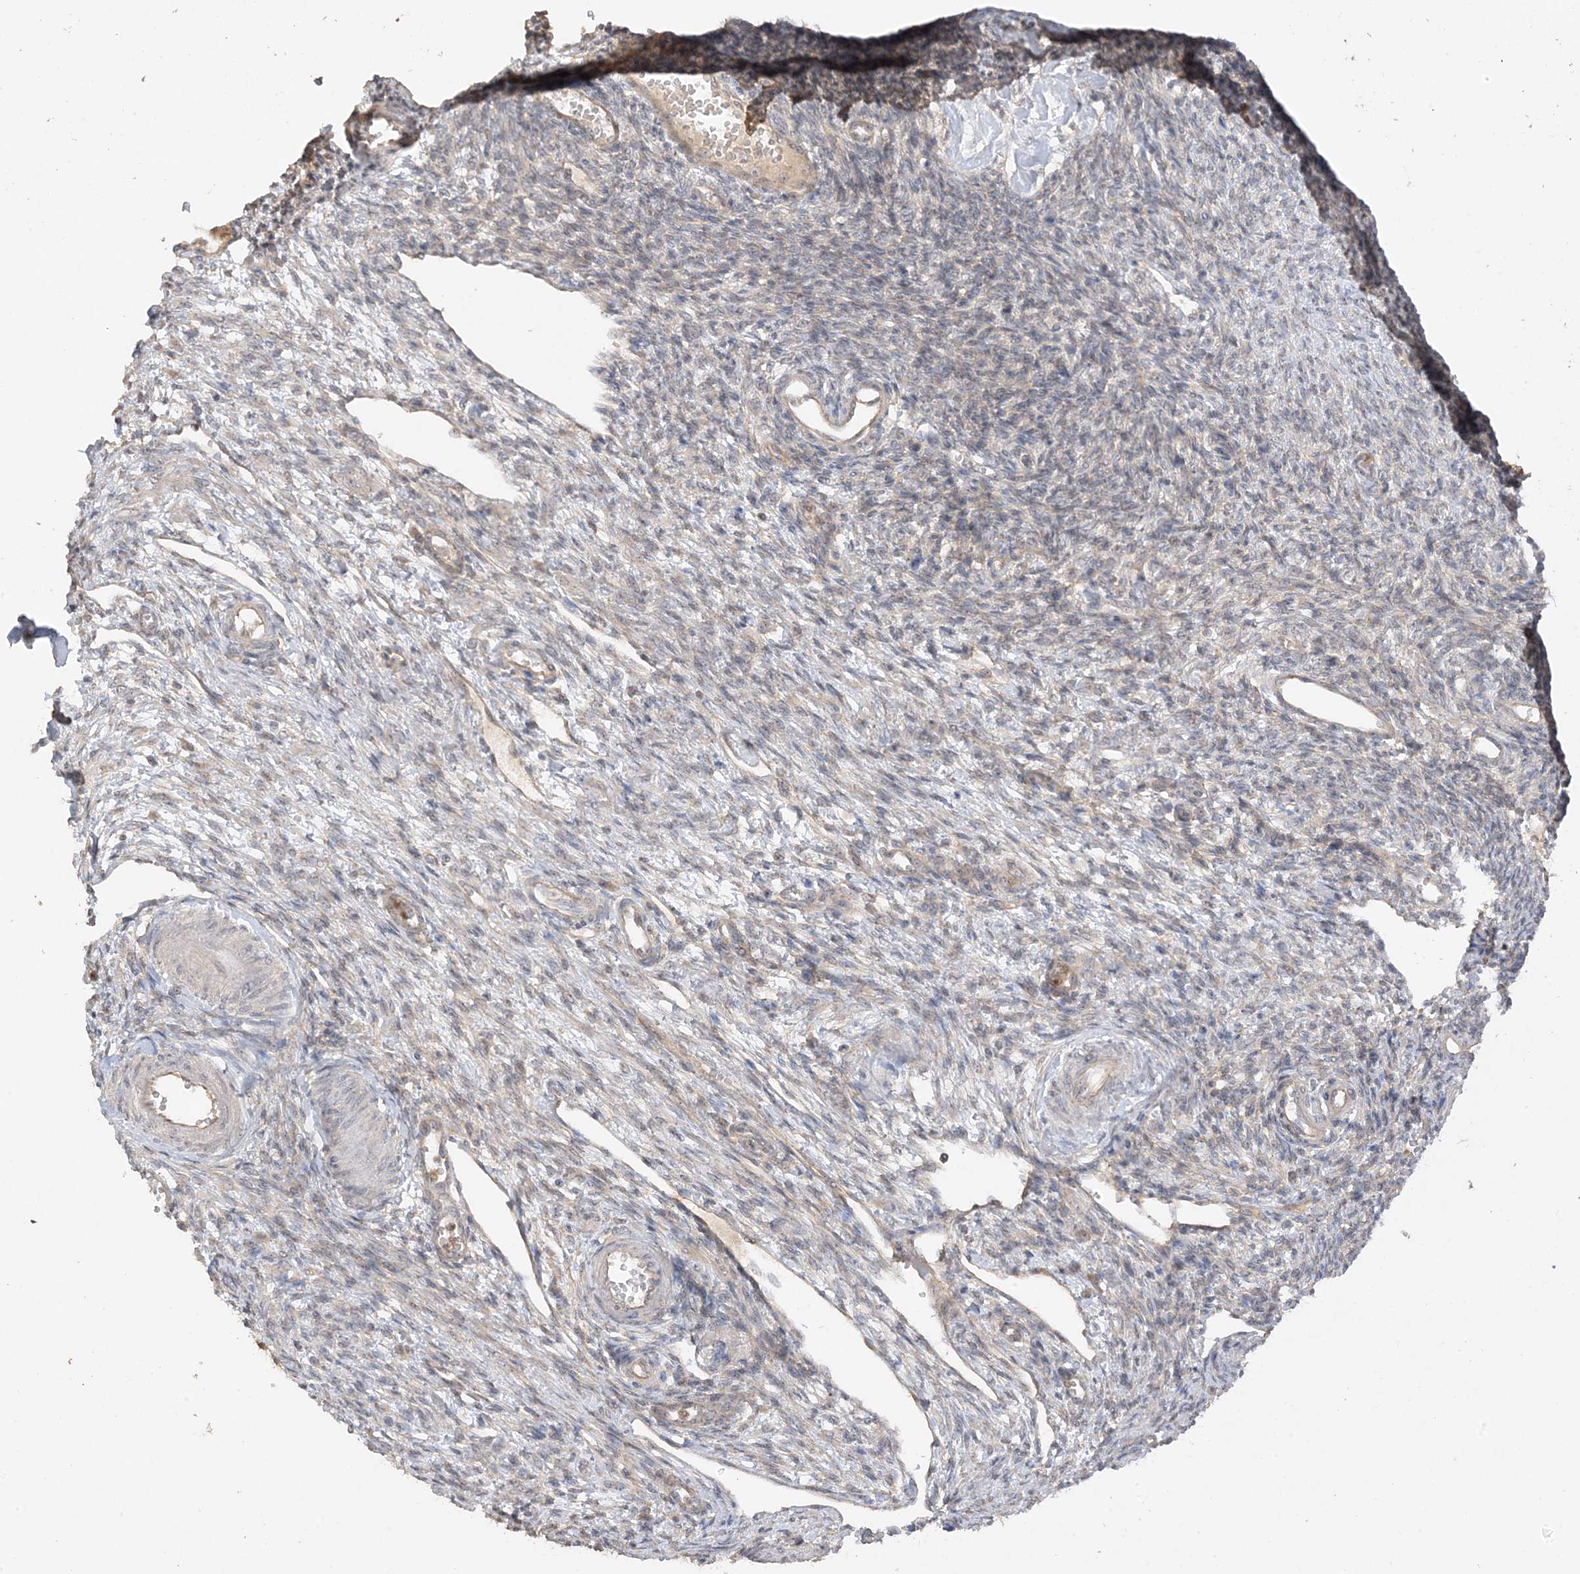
{"staining": {"intensity": "negative", "quantity": "none", "location": "none"}, "tissue": "ovary", "cell_type": "Ovarian stroma cells", "image_type": "normal", "snomed": [{"axis": "morphology", "description": "Normal tissue, NOS"}, {"axis": "morphology", "description": "Cyst, NOS"}, {"axis": "topography", "description": "Ovary"}], "caption": "Immunohistochemistry photomicrograph of normal ovary: ovary stained with DAB displays no significant protein positivity in ovarian stroma cells. (DAB (3,3'-diaminobenzidine) immunohistochemistry (IHC) visualized using brightfield microscopy, high magnification).", "gene": "DDX18", "patient": {"sex": "female", "age": 33}}